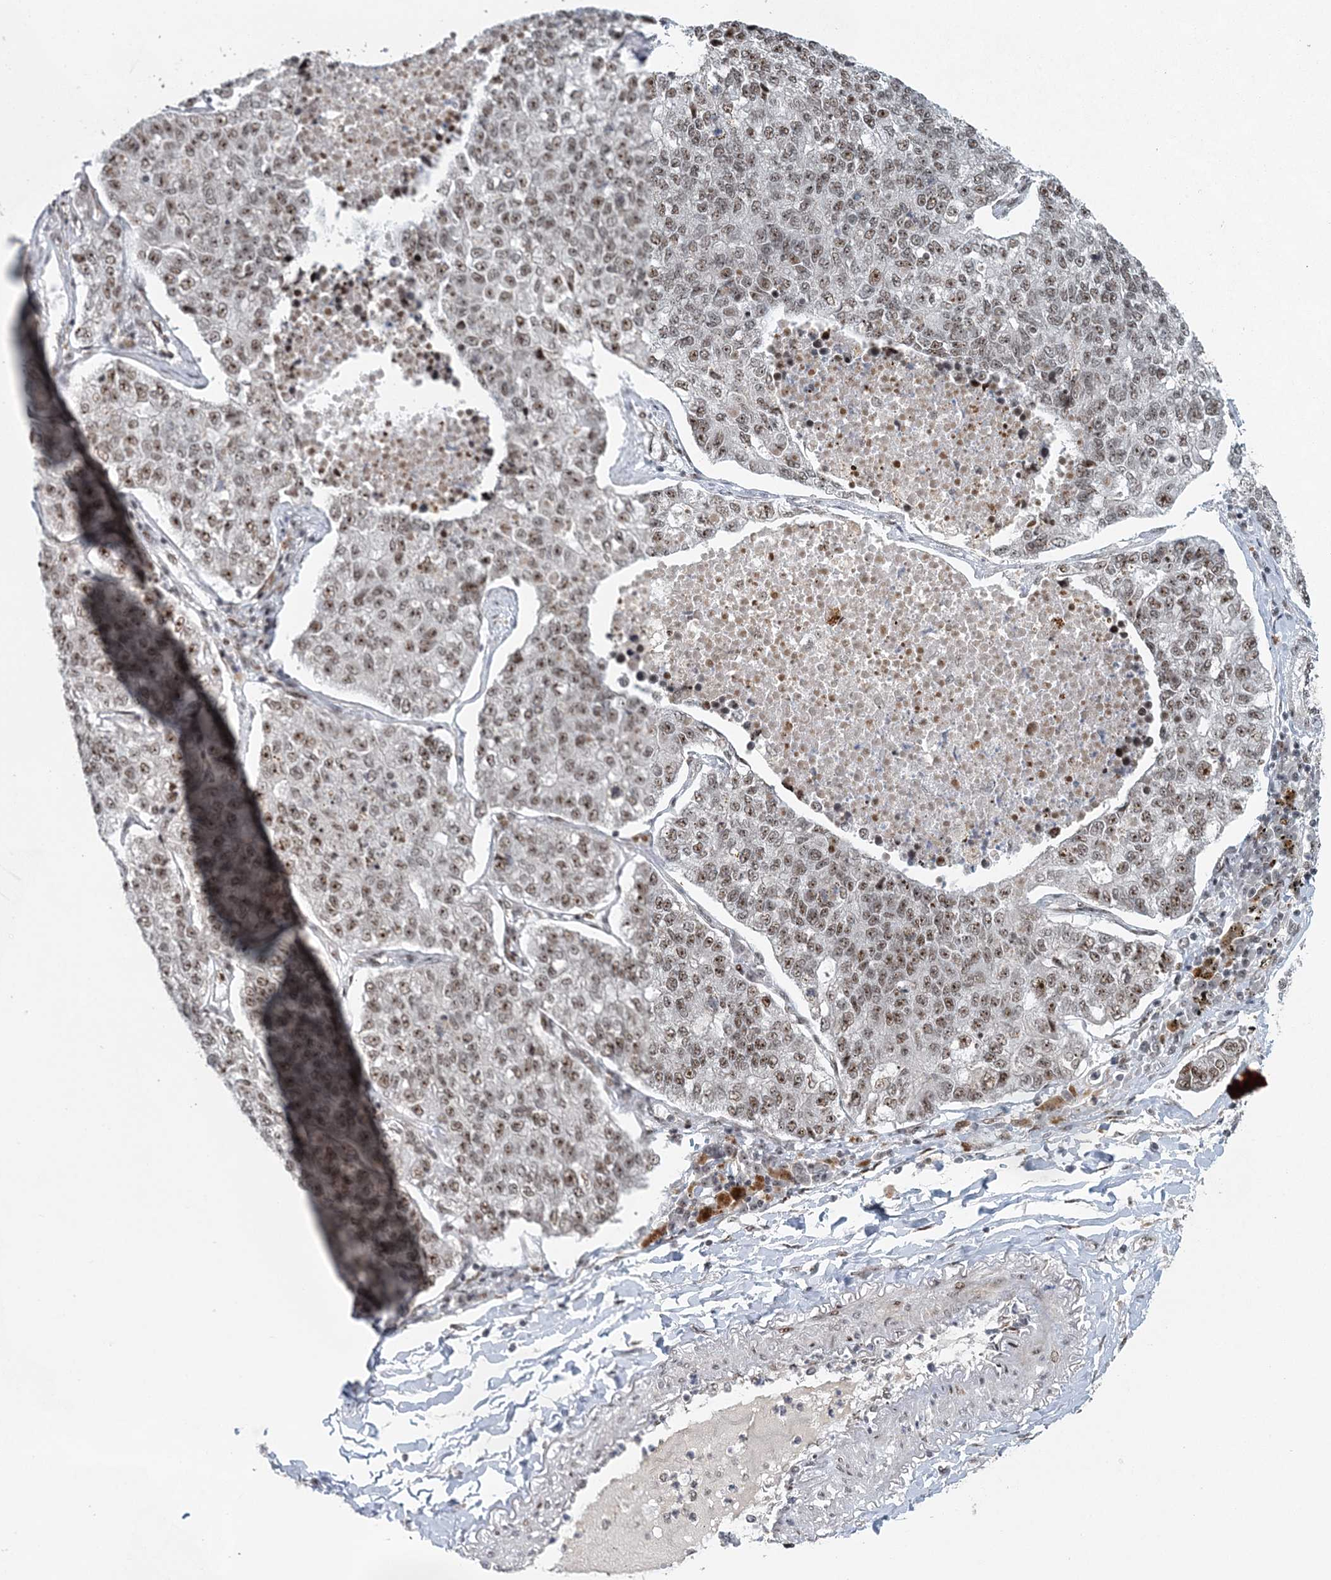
{"staining": {"intensity": "moderate", "quantity": ">75%", "location": "nuclear"}, "tissue": "lung cancer", "cell_type": "Tumor cells", "image_type": "cancer", "snomed": [{"axis": "morphology", "description": "Adenocarcinoma, NOS"}, {"axis": "topography", "description": "Lung"}], "caption": "Protein staining demonstrates moderate nuclear expression in about >75% of tumor cells in lung cancer (adenocarcinoma).", "gene": "CWC22", "patient": {"sex": "male", "age": 49}}